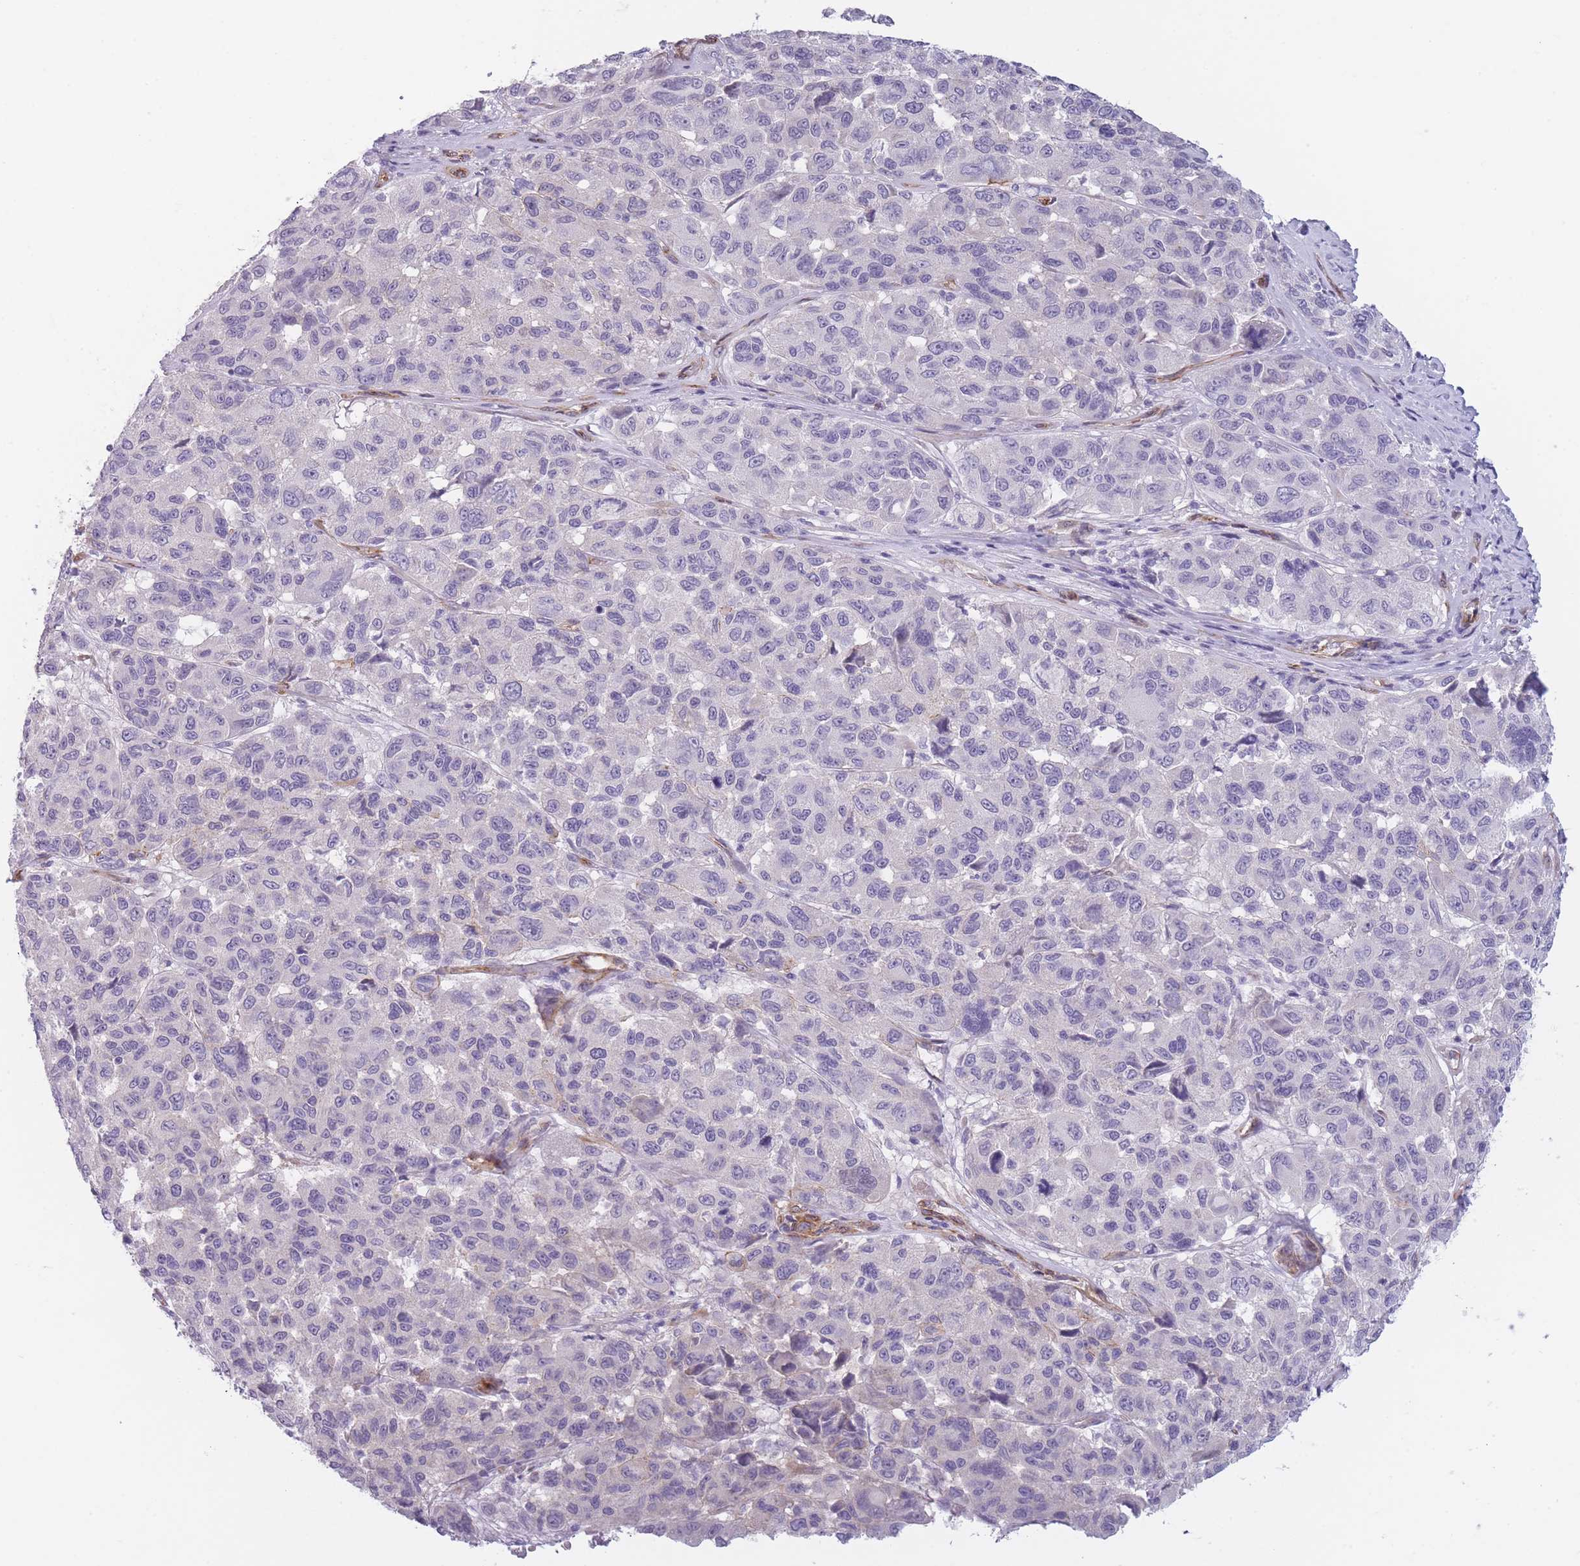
{"staining": {"intensity": "negative", "quantity": "none", "location": "none"}, "tissue": "melanoma", "cell_type": "Tumor cells", "image_type": "cancer", "snomed": [{"axis": "morphology", "description": "Malignant melanoma, NOS"}, {"axis": "topography", "description": "Skin"}], "caption": "High magnification brightfield microscopy of melanoma stained with DAB (3,3'-diaminobenzidine) (brown) and counterstained with hematoxylin (blue): tumor cells show no significant positivity.", "gene": "OR6B3", "patient": {"sex": "female", "age": 66}}